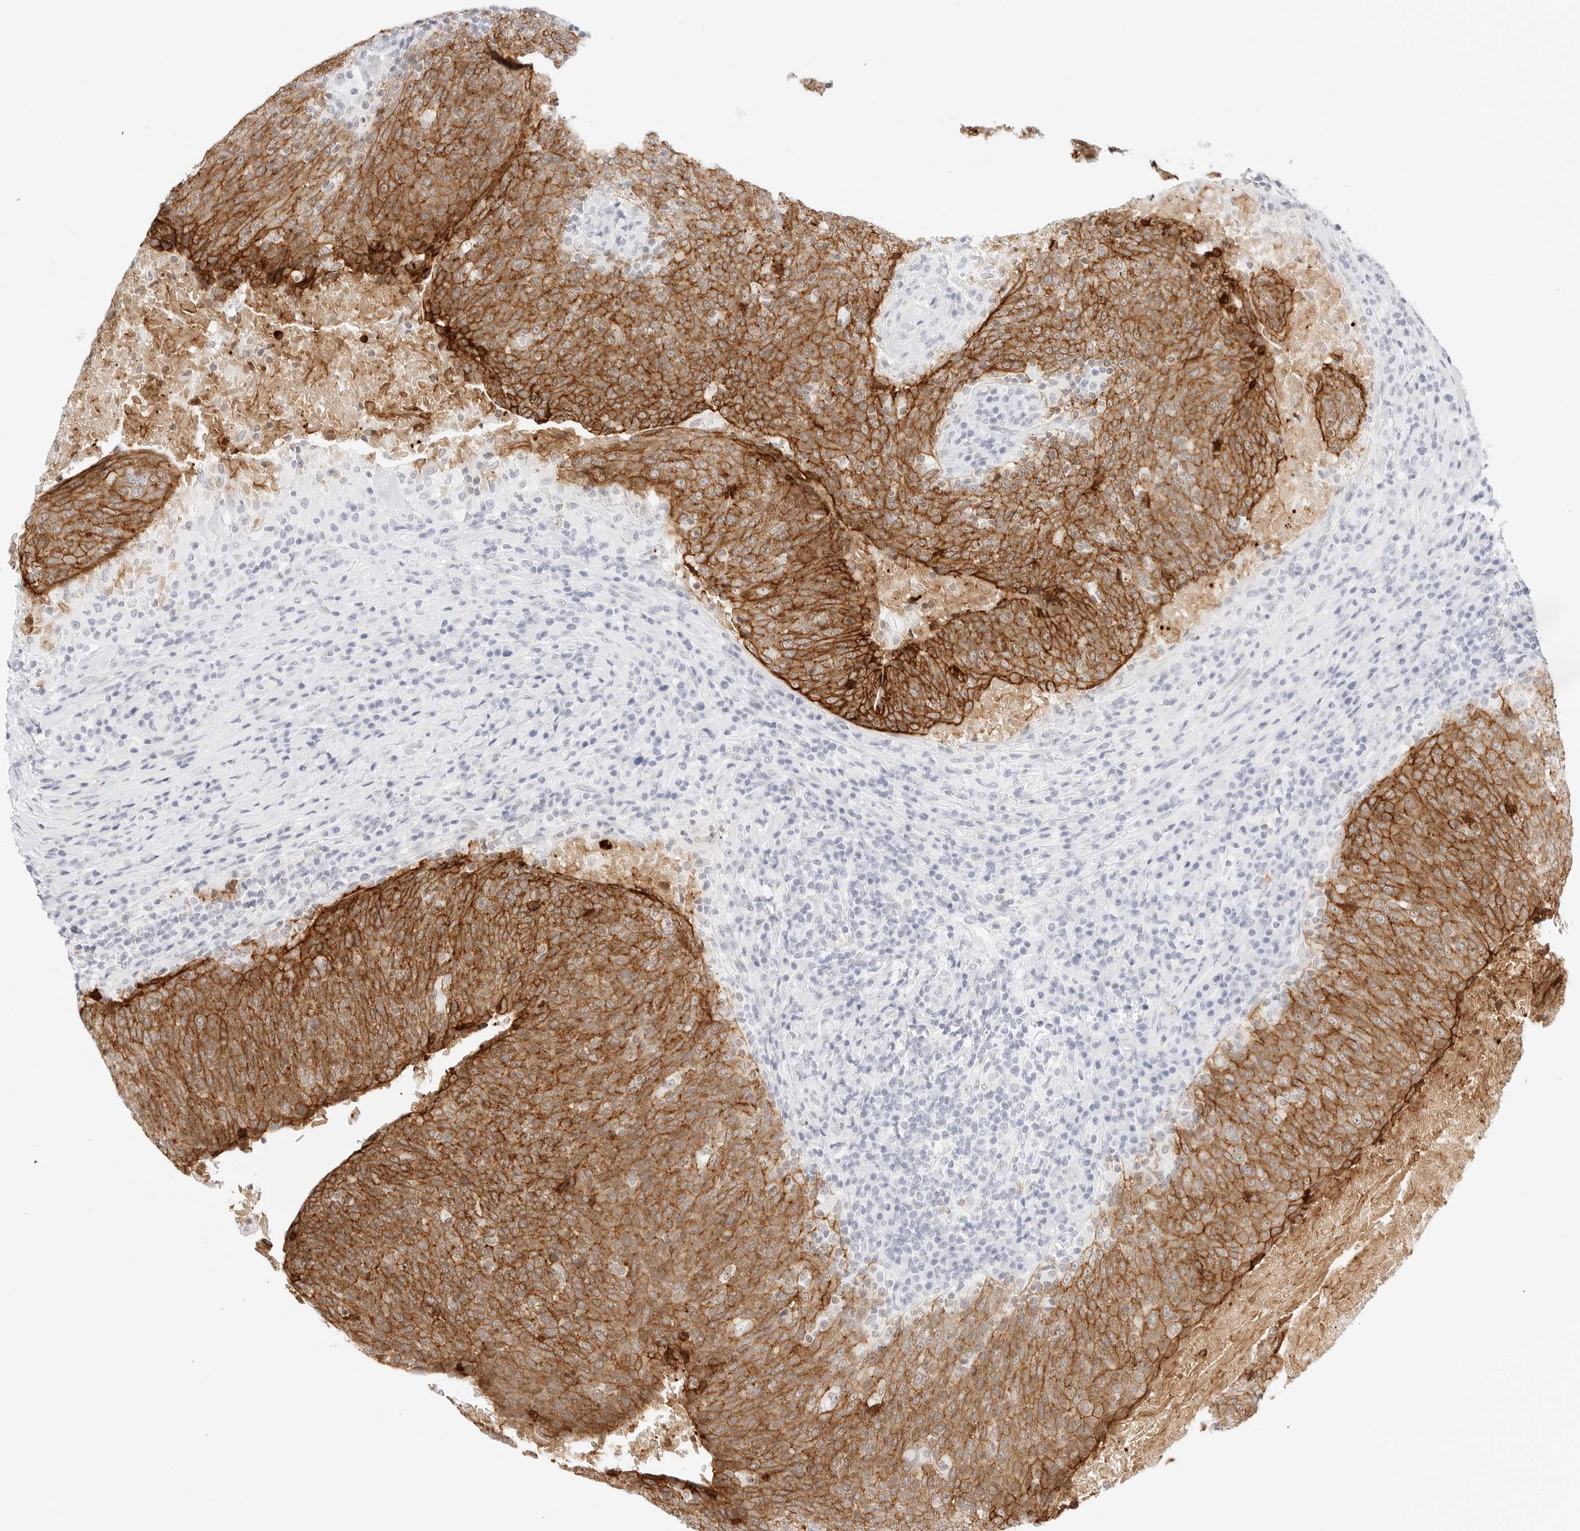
{"staining": {"intensity": "moderate", "quantity": ">75%", "location": "cytoplasmic/membranous"}, "tissue": "head and neck cancer", "cell_type": "Tumor cells", "image_type": "cancer", "snomed": [{"axis": "morphology", "description": "Squamous cell carcinoma, NOS"}, {"axis": "morphology", "description": "Squamous cell carcinoma, metastatic, NOS"}, {"axis": "topography", "description": "Lymph node"}, {"axis": "topography", "description": "Head-Neck"}], "caption": "A medium amount of moderate cytoplasmic/membranous expression is present in about >75% of tumor cells in head and neck squamous cell carcinoma tissue.", "gene": "CDH1", "patient": {"sex": "male", "age": 62}}